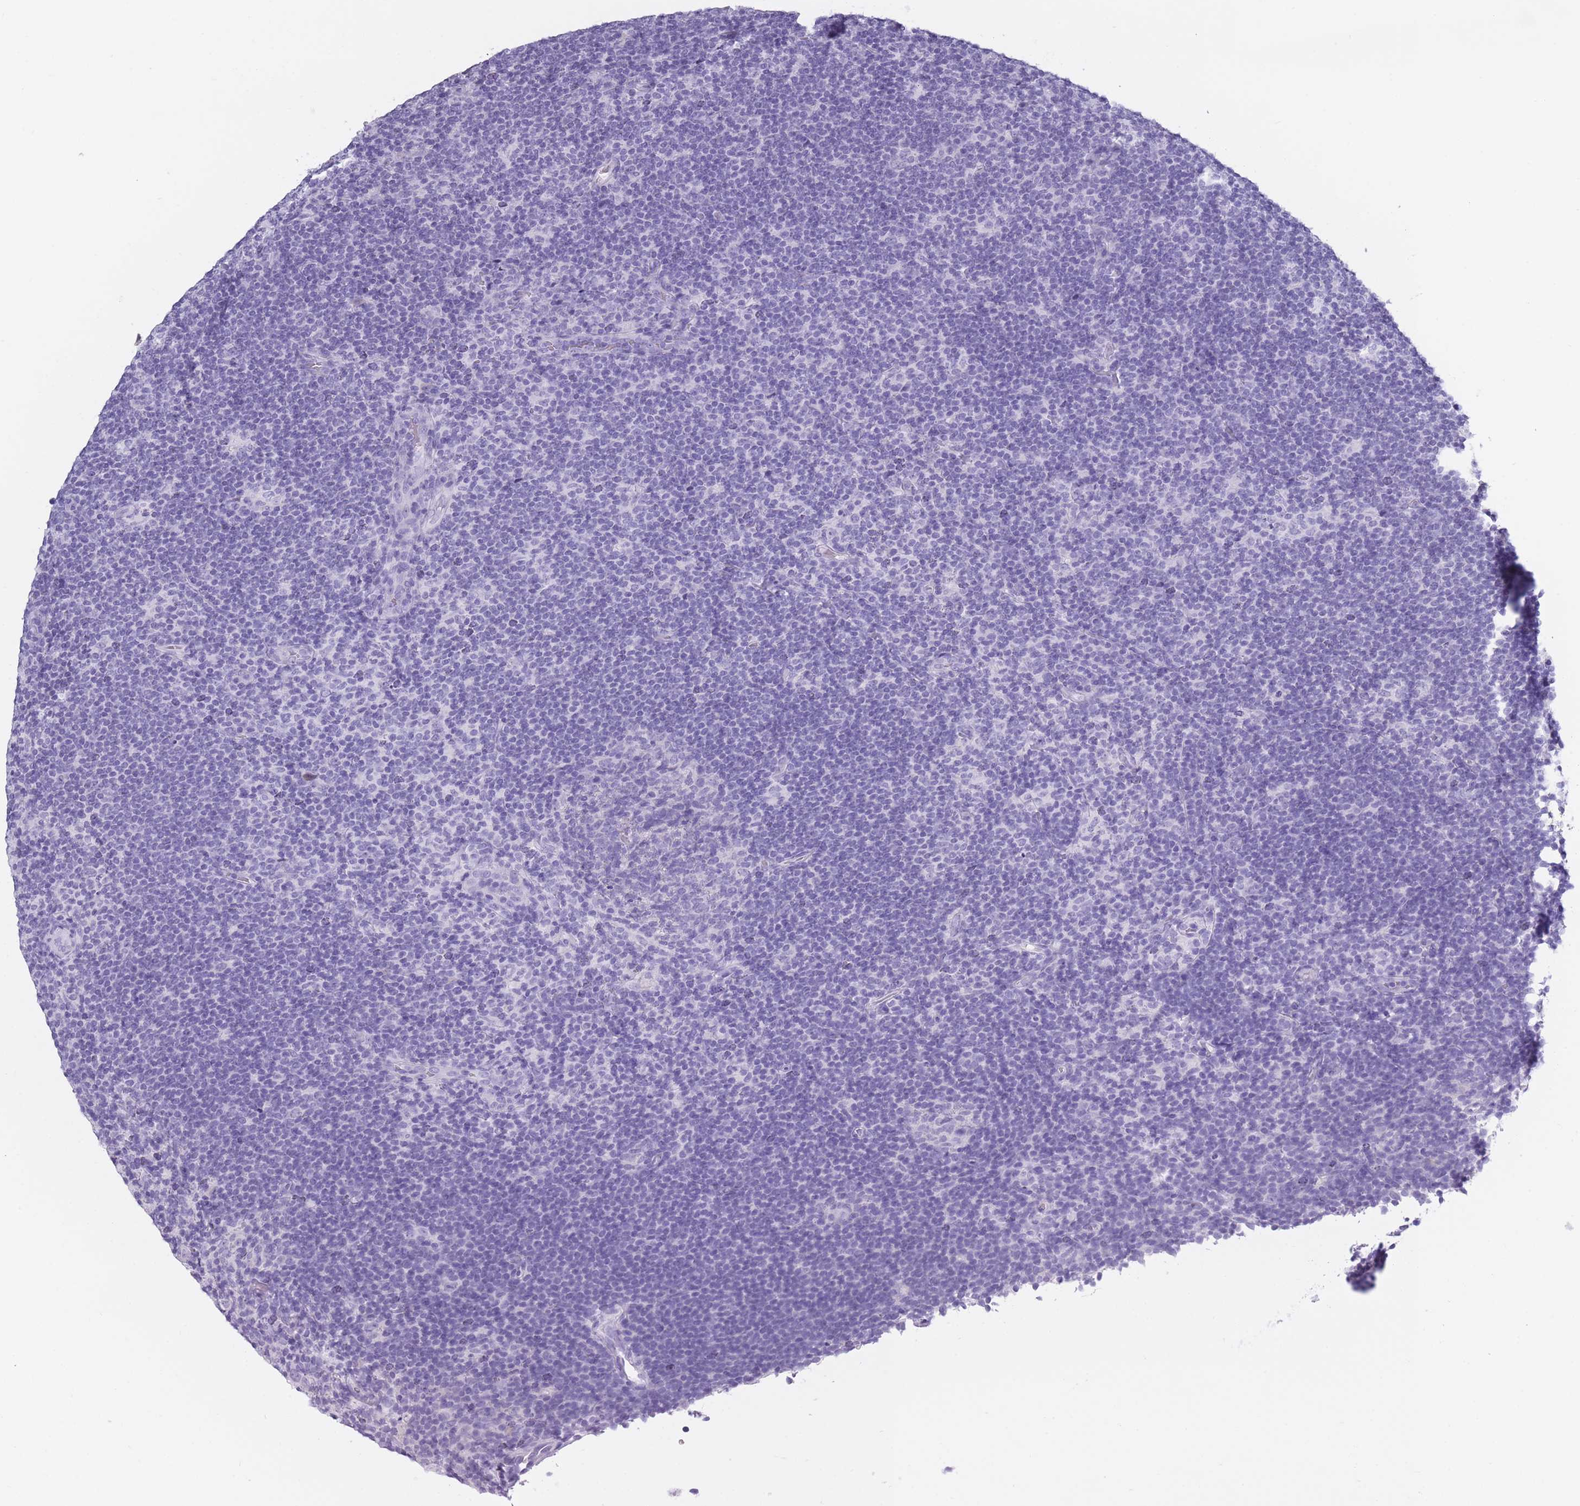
{"staining": {"intensity": "negative", "quantity": "none", "location": "none"}, "tissue": "lymphoma", "cell_type": "Tumor cells", "image_type": "cancer", "snomed": [{"axis": "morphology", "description": "Hodgkin's disease, NOS"}, {"axis": "topography", "description": "Lymph node"}], "caption": "Tumor cells are negative for brown protein staining in Hodgkin's disease.", "gene": "OR7C1", "patient": {"sex": "female", "age": 57}}